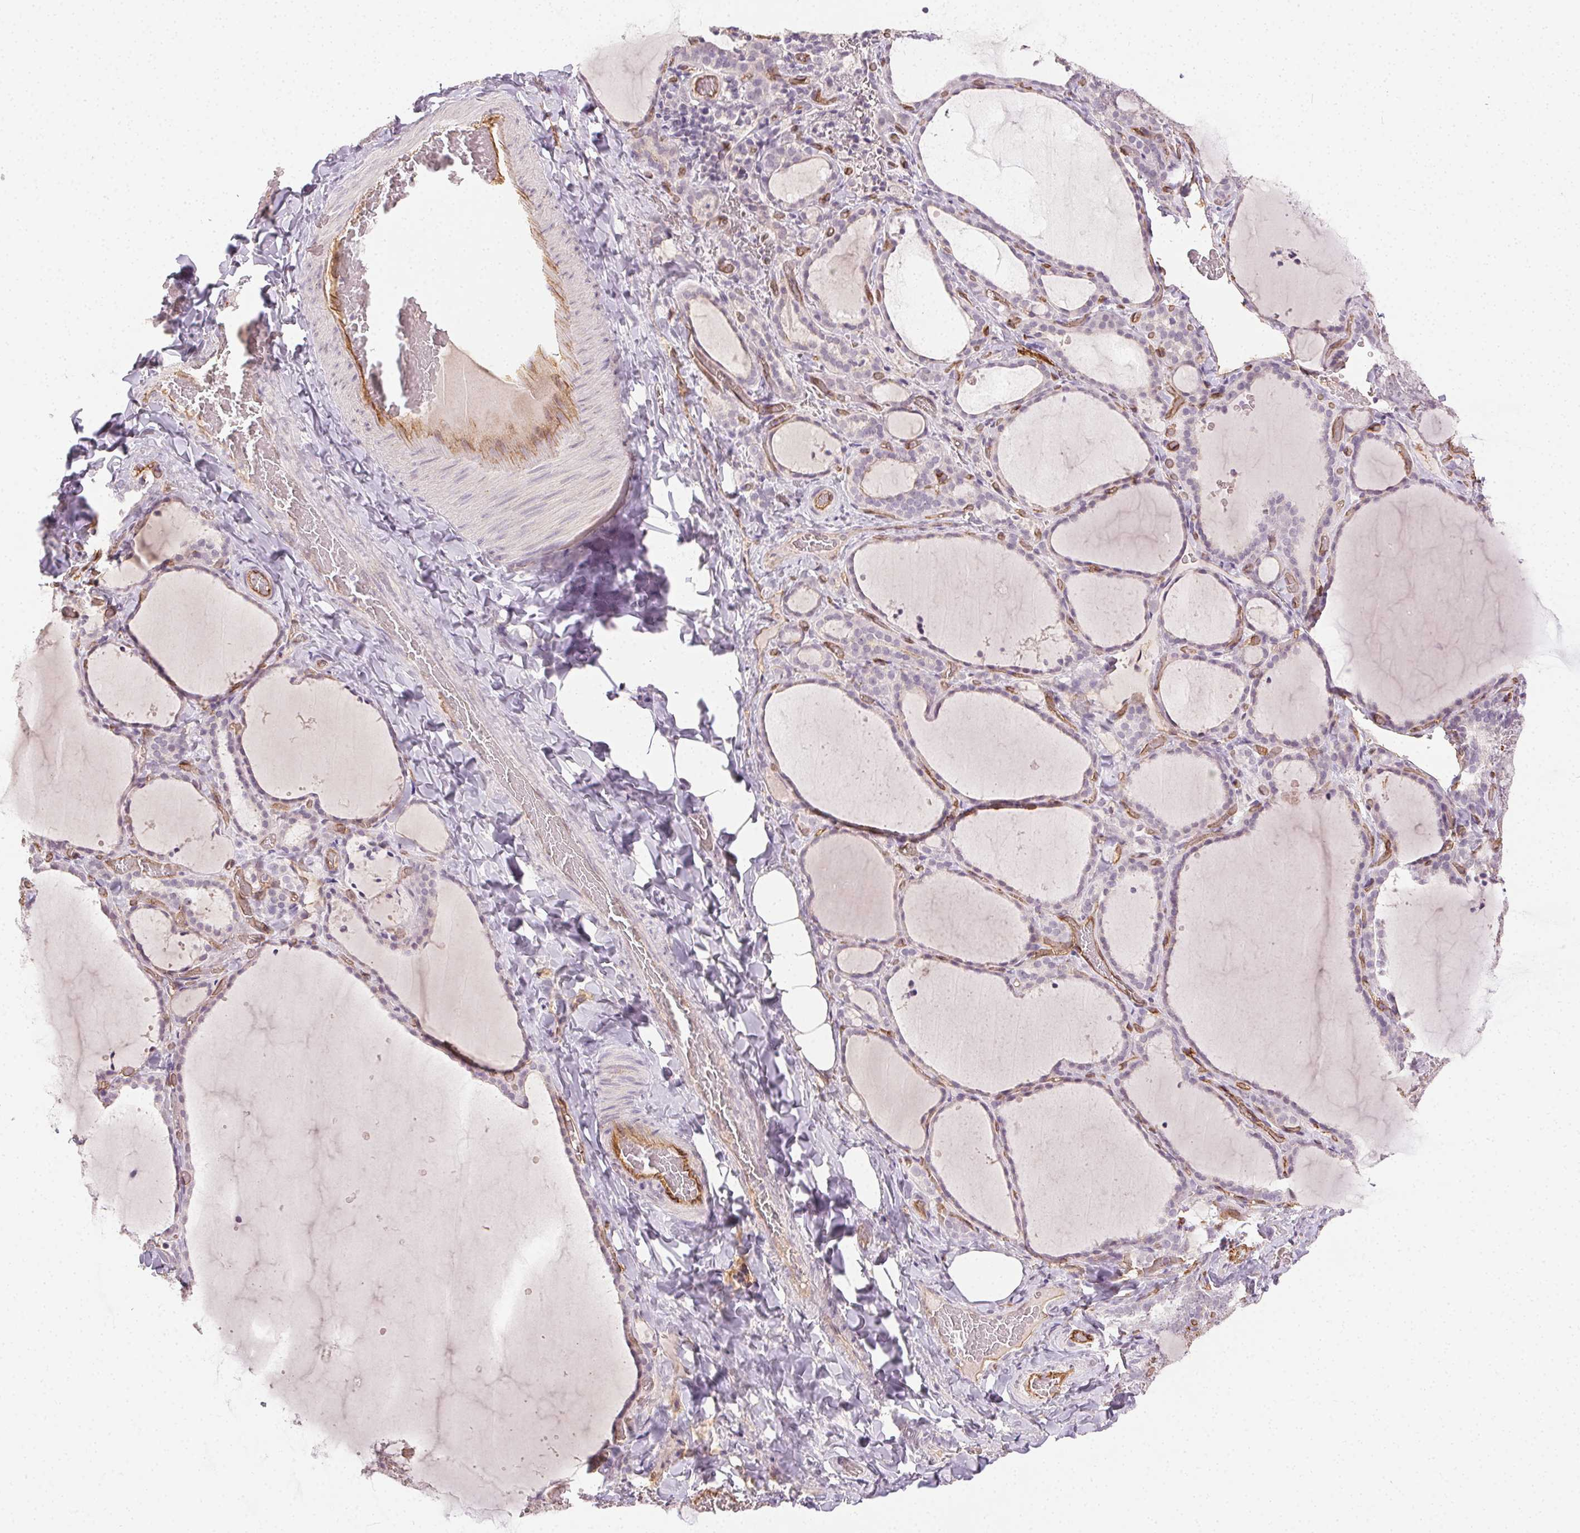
{"staining": {"intensity": "negative", "quantity": "none", "location": "none"}, "tissue": "thyroid gland", "cell_type": "Glandular cells", "image_type": "normal", "snomed": [{"axis": "morphology", "description": "Normal tissue, NOS"}, {"axis": "topography", "description": "Thyroid gland"}], "caption": "Immunohistochemistry (IHC) of normal thyroid gland exhibits no expression in glandular cells.", "gene": "PODXL", "patient": {"sex": "female", "age": 22}}